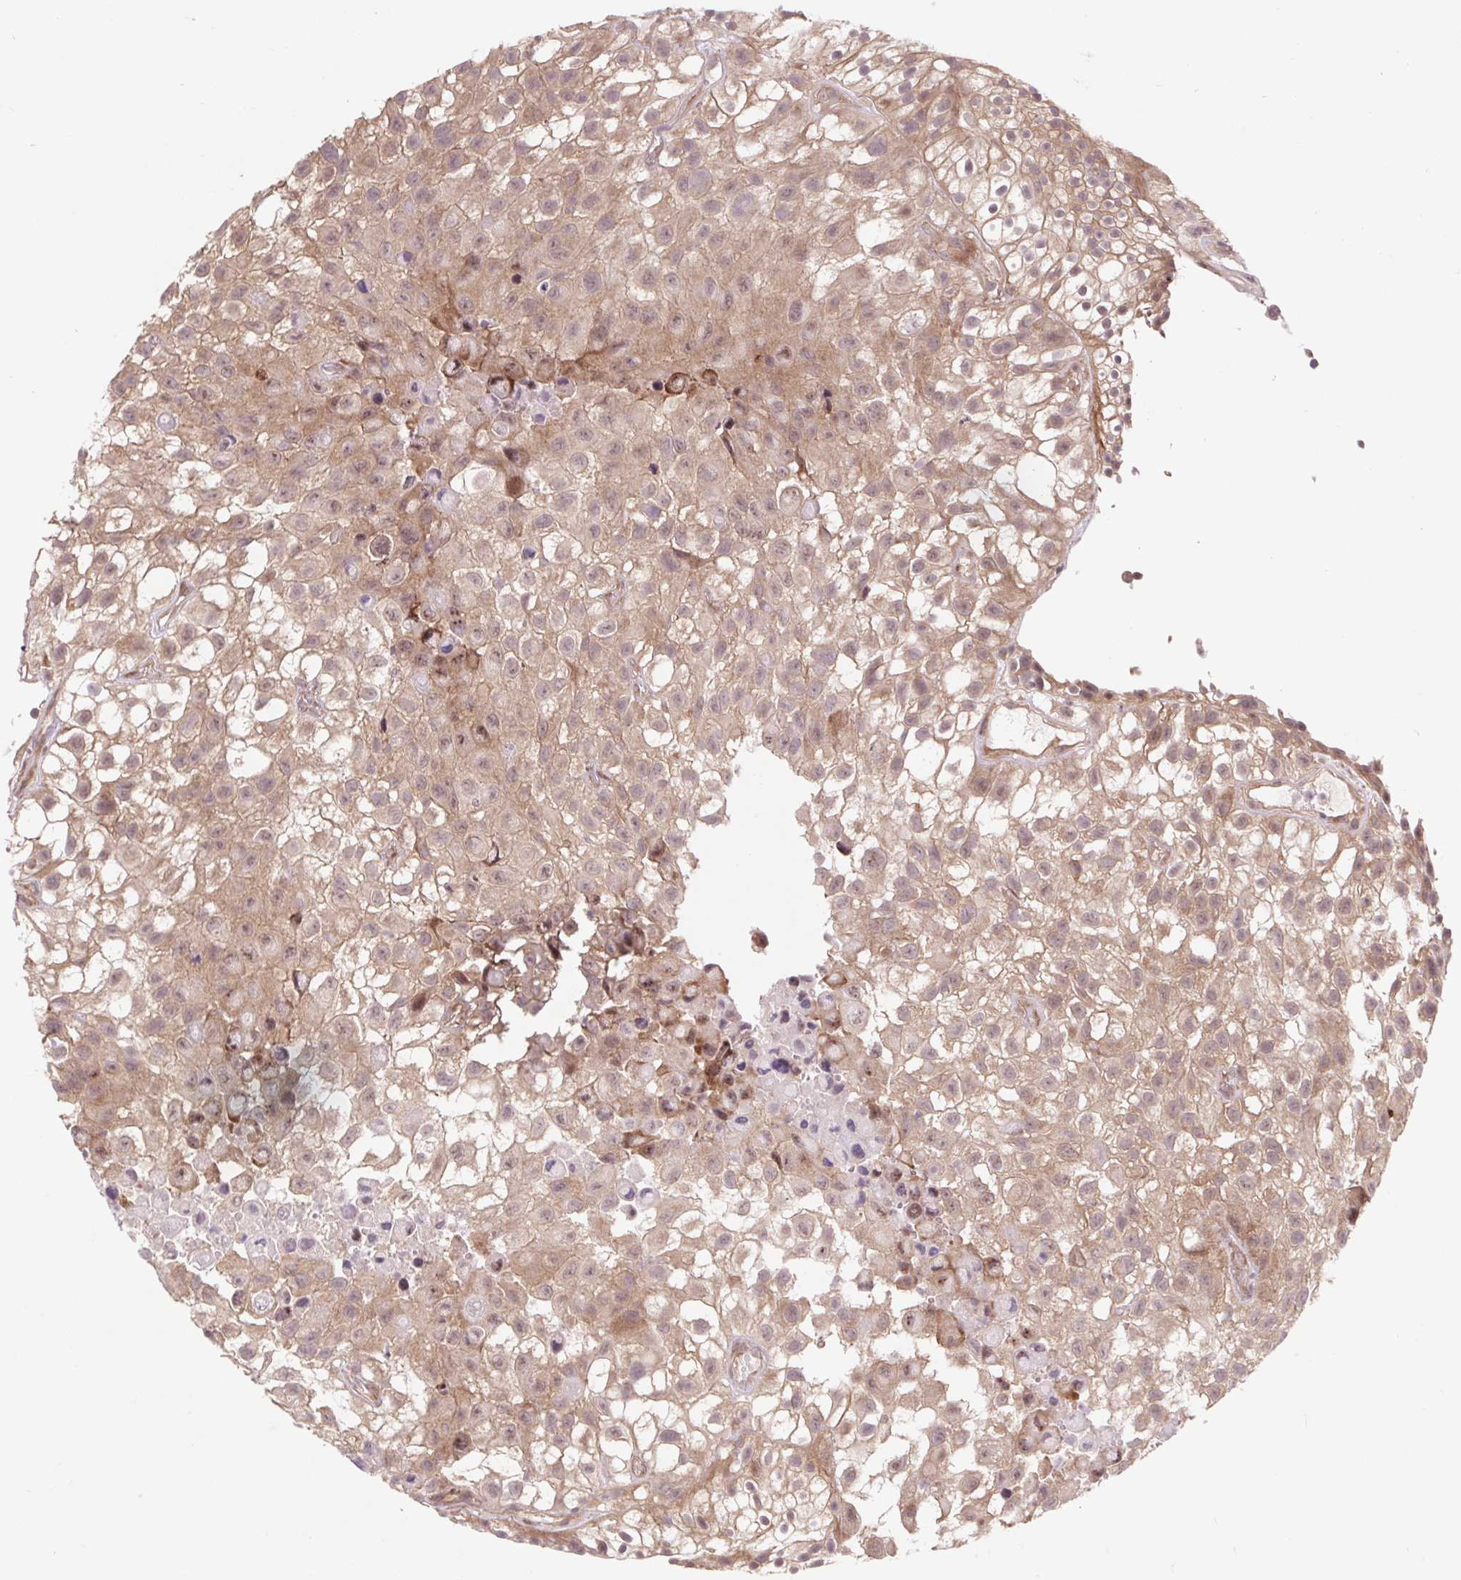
{"staining": {"intensity": "moderate", "quantity": ">75%", "location": "cytoplasmic/membranous,nuclear"}, "tissue": "urothelial cancer", "cell_type": "Tumor cells", "image_type": "cancer", "snomed": [{"axis": "morphology", "description": "Urothelial carcinoma, High grade"}, {"axis": "topography", "description": "Urinary bladder"}], "caption": "Urothelial cancer stained with a brown dye exhibits moderate cytoplasmic/membranous and nuclear positive expression in about >75% of tumor cells.", "gene": "HFE", "patient": {"sex": "male", "age": 56}}